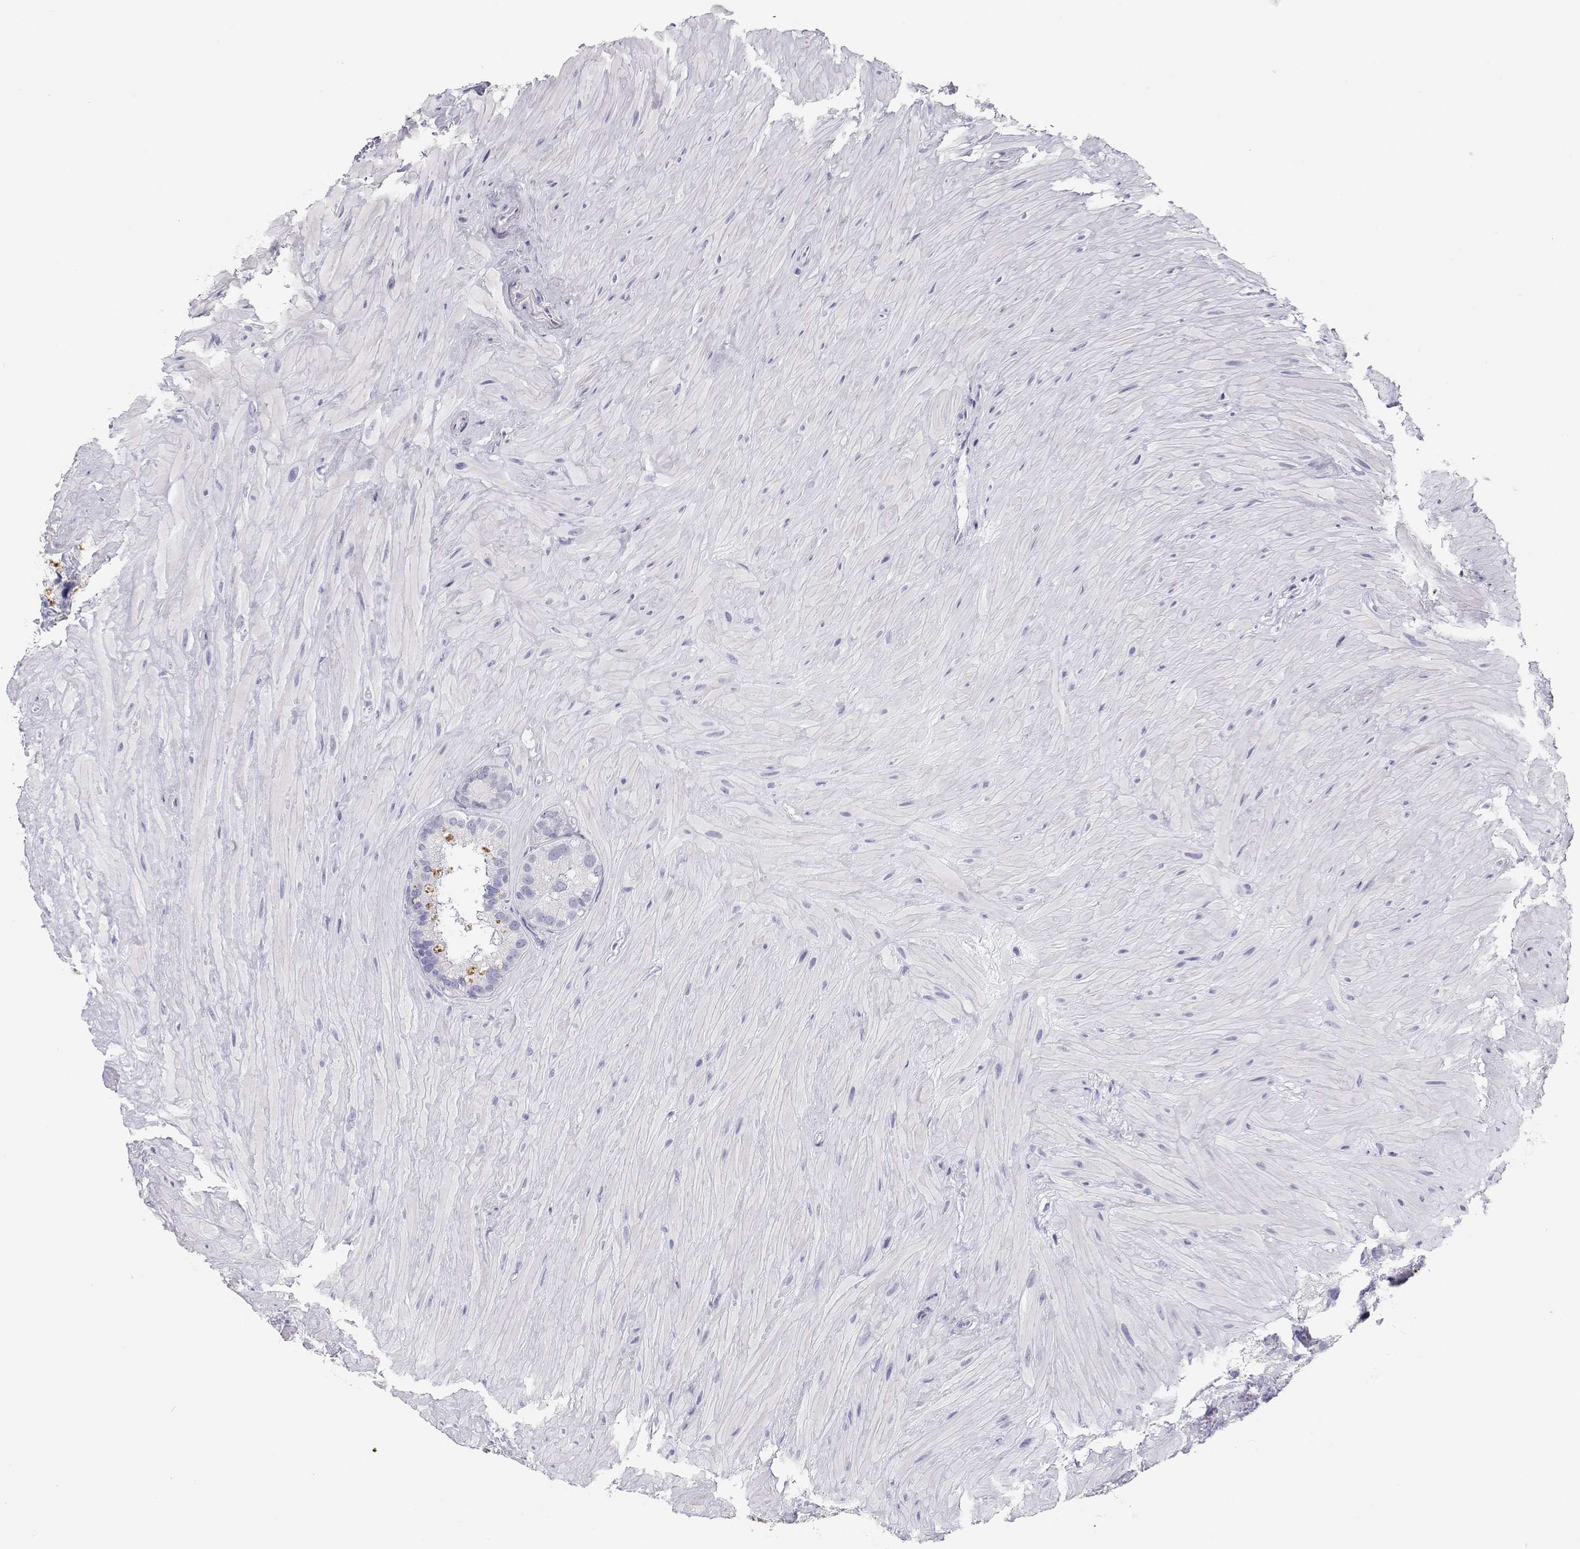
{"staining": {"intensity": "moderate", "quantity": "<25%", "location": "cytoplasmic/membranous"}, "tissue": "seminal vesicle", "cell_type": "Glandular cells", "image_type": "normal", "snomed": [{"axis": "morphology", "description": "Normal tissue, NOS"}, {"axis": "topography", "description": "Seminal veicle"}], "caption": "Immunohistochemical staining of normal seminal vesicle demonstrates <25% levels of moderate cytoplasmic/membranous protein expression in about <25% of glandular cells.", "gene": "BHMT", "patient": {"sex": "male", "age": 60}}